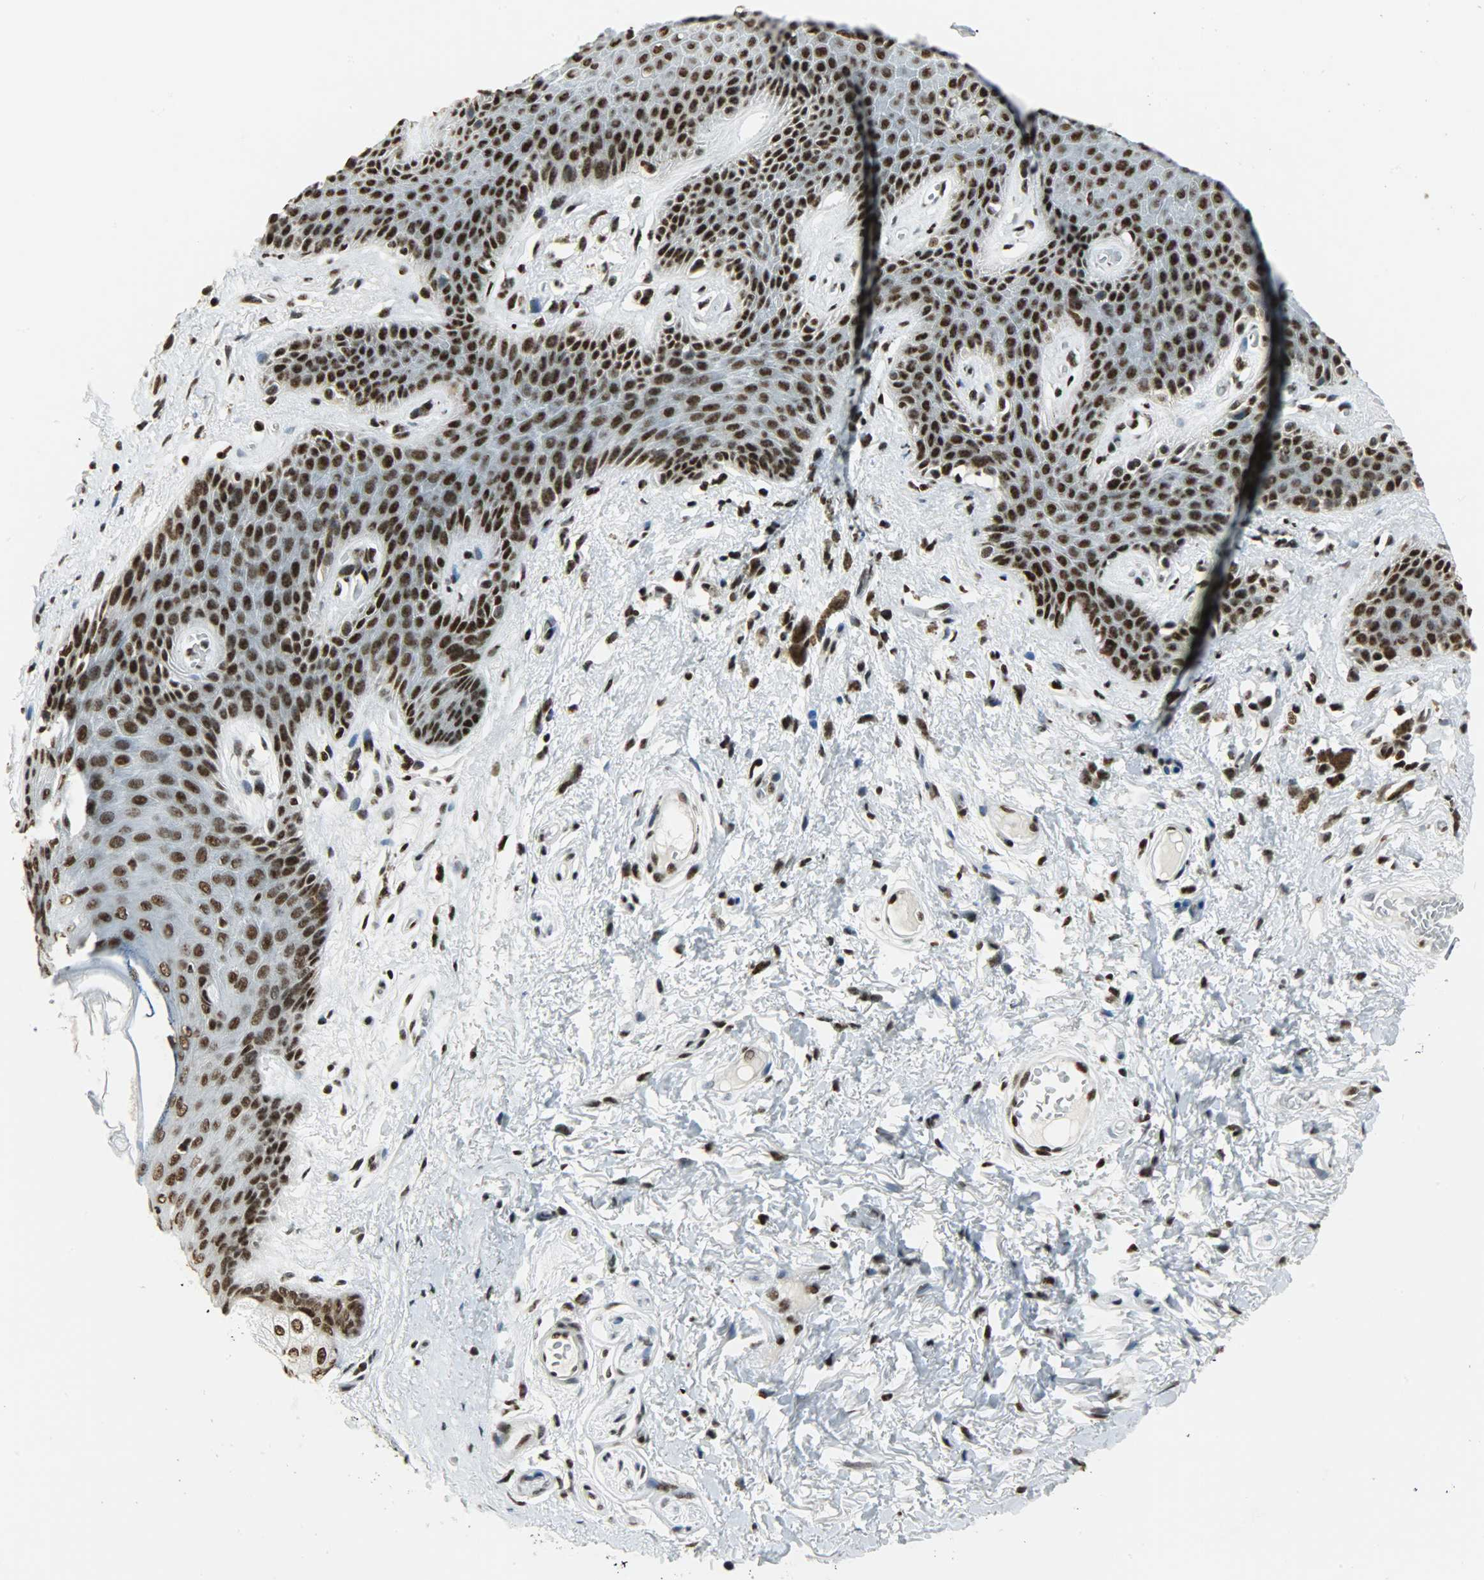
{"staining": {"intensity": "strong", "quantity": ">75%", "location": "nuclear"}, "tissue": "skin", "cell_type": "Epidermal cells", "image_type": "normal", "snomed": [{"axis": "morphology", "description": "Normal tissue, NOS"}, {"axis": "topography", "description": "Anal"}], "caption": "High-power microscopy captured an immunohistochemistry histopathology image of unremarkable skin, revealing strong nuclear staining in about >75% of epidermal cells.", "gene": "SNRPA", "patient": {"sex": "female", "age": 46}}